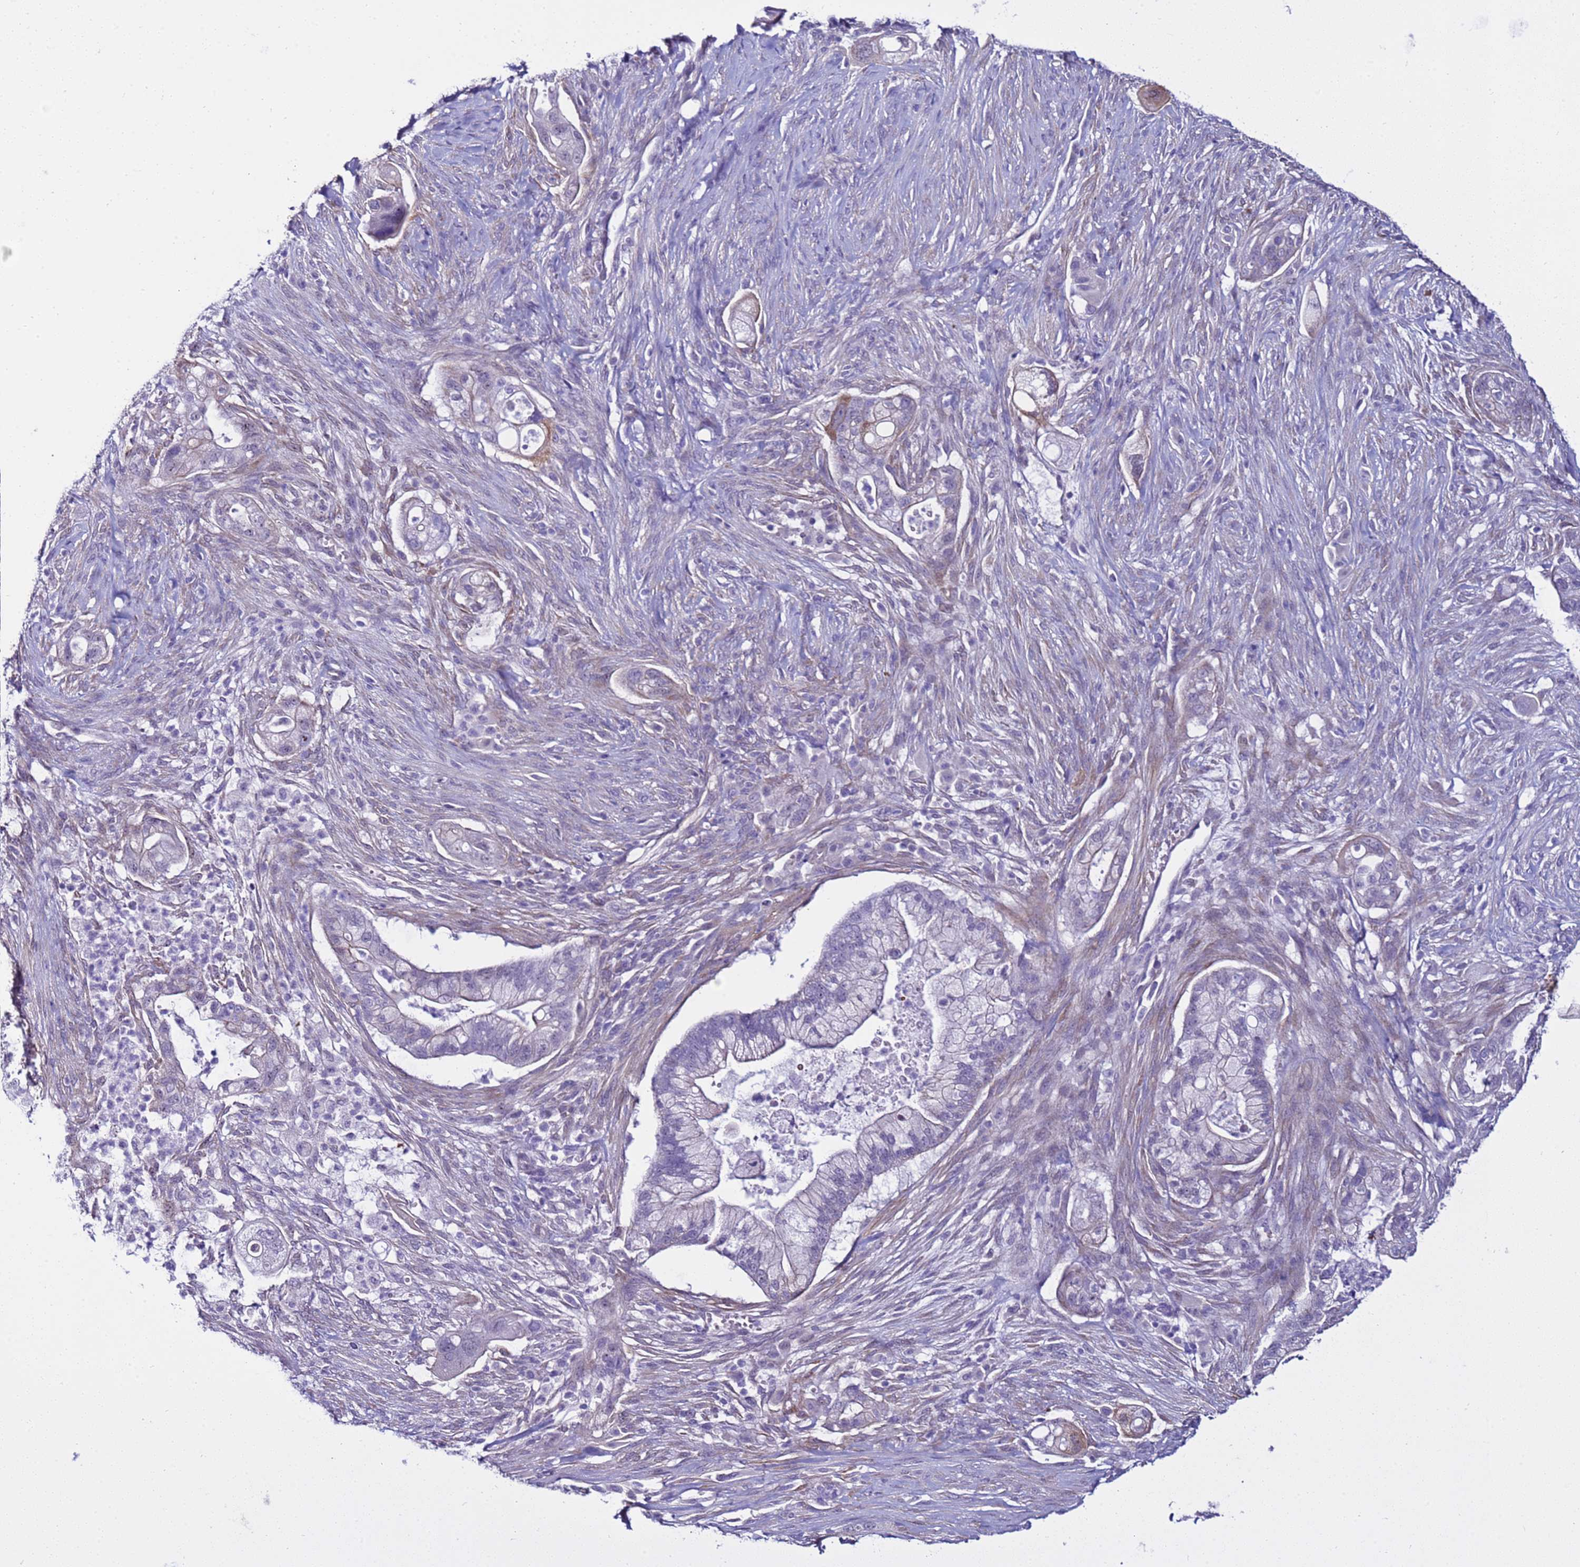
{"staining": {"intensity": "negative", "quantity": "none", "location": "none"}, "tissue": "pancreatic cancer", "cell_type": "Tumor cells", "image_type": "cancer", "snomed": [{"axis": "morphology", "description": "Adenocarcinoma, NOS"}, {"axis": "topography", "description": "Pancreas"}], "caption": "Pancreatic cancer (adenocarcinoma) stained for a protein using immunohistochemistry (IHC) demonstrates no positivity tumor cells.", "gene": "LRRC10B", "patient": {"sex": "male", "age": 44}}